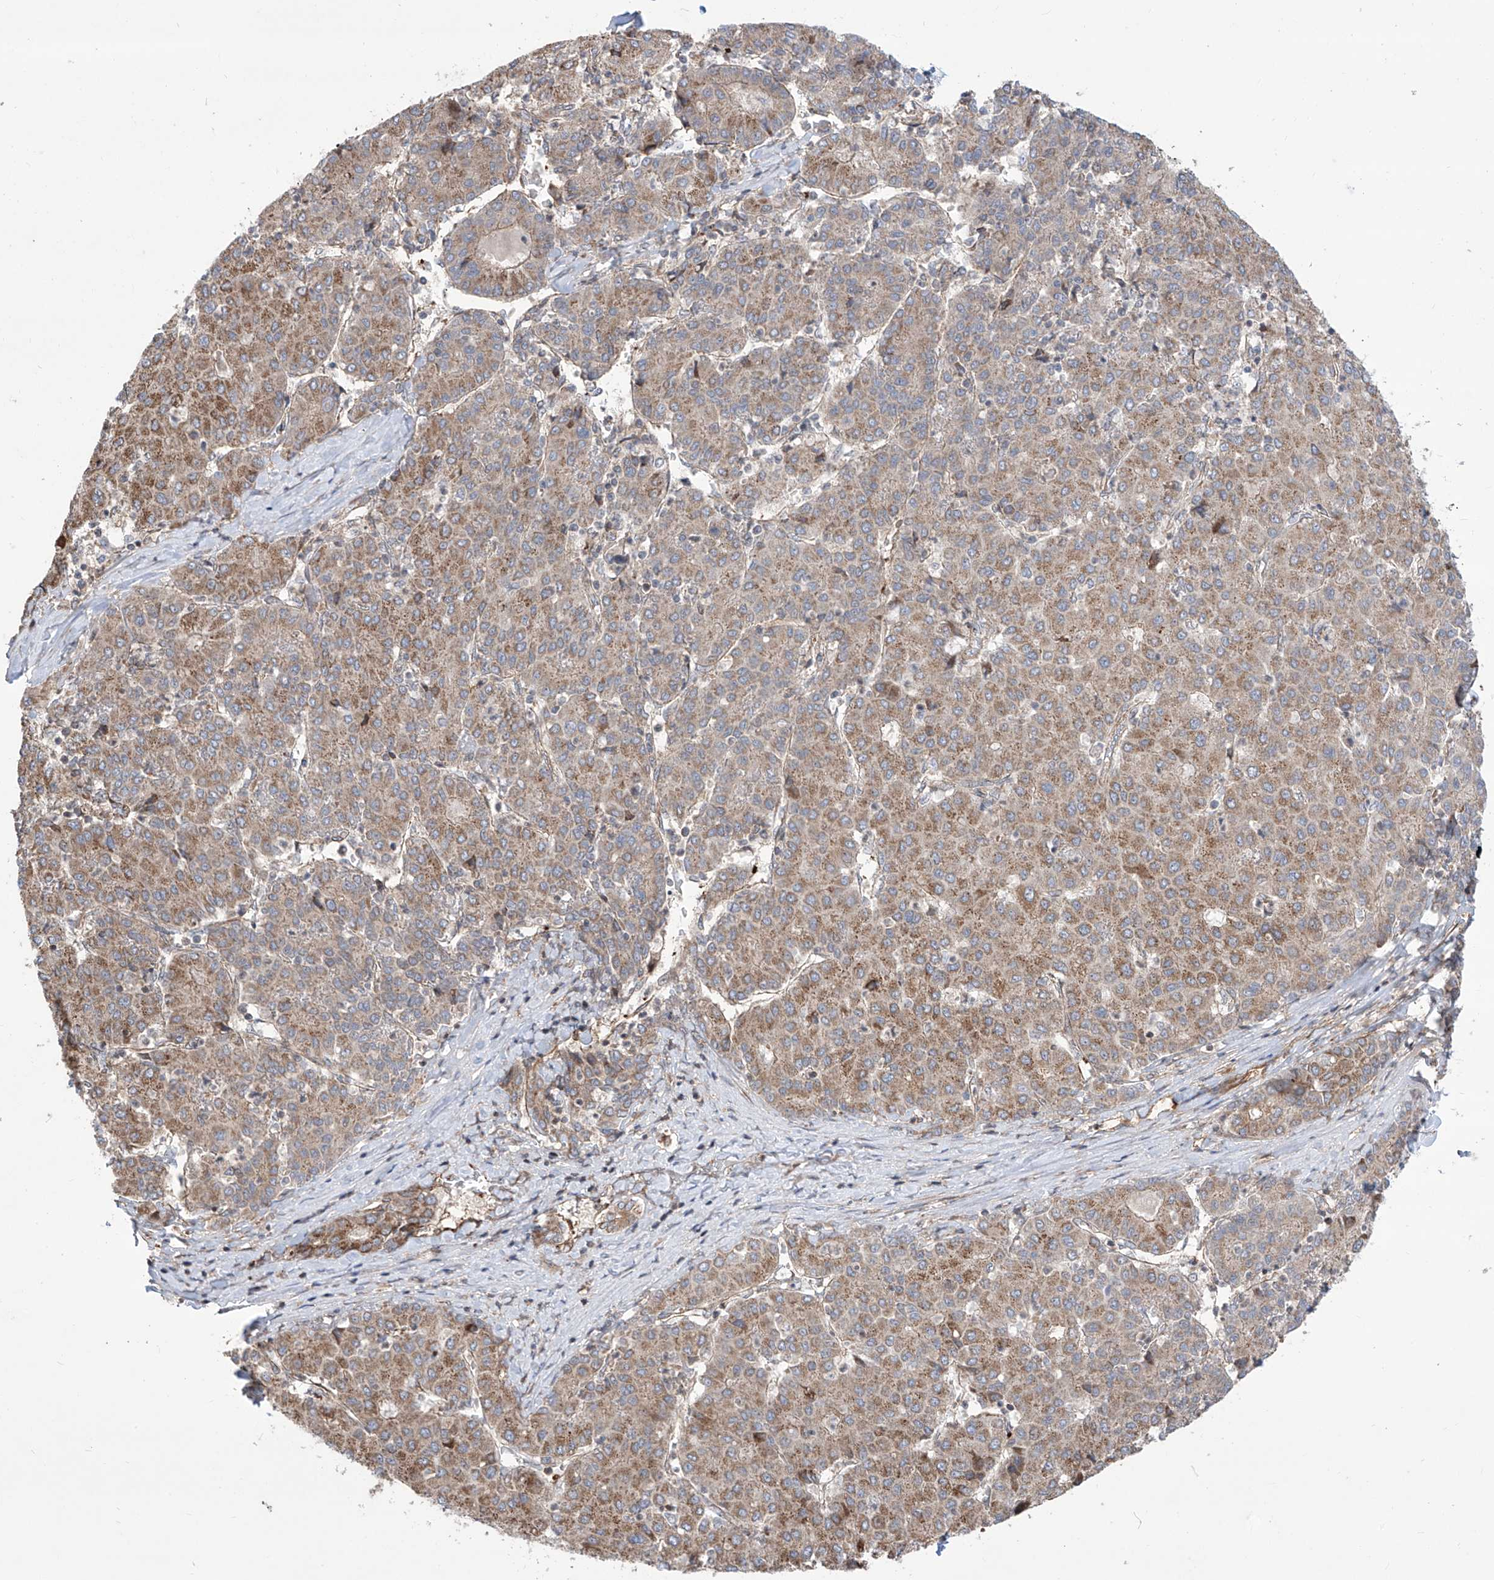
{"staining": {"intensity": "weak", "quantity": ">75%", "location": "cytoplasmic/membranous"}, "tissue": "liver cancer", "cell_type": "Tumor cells", "image_type": "cancer", "snomed": [{"axis": "morphology", "description": "Carcinoma, Hepatocellular, NOS"}, {"axis": "topography", "description": "Liver"}], "caption": "Brown immunohistochemical staining in hepatocellular carcinoma (liver) reveals weak cytoplasmic/membranous staining in approximately >75% of tumor cells.", "gene": "APAF1", "patient": {"sex": "male", "age": 65}}